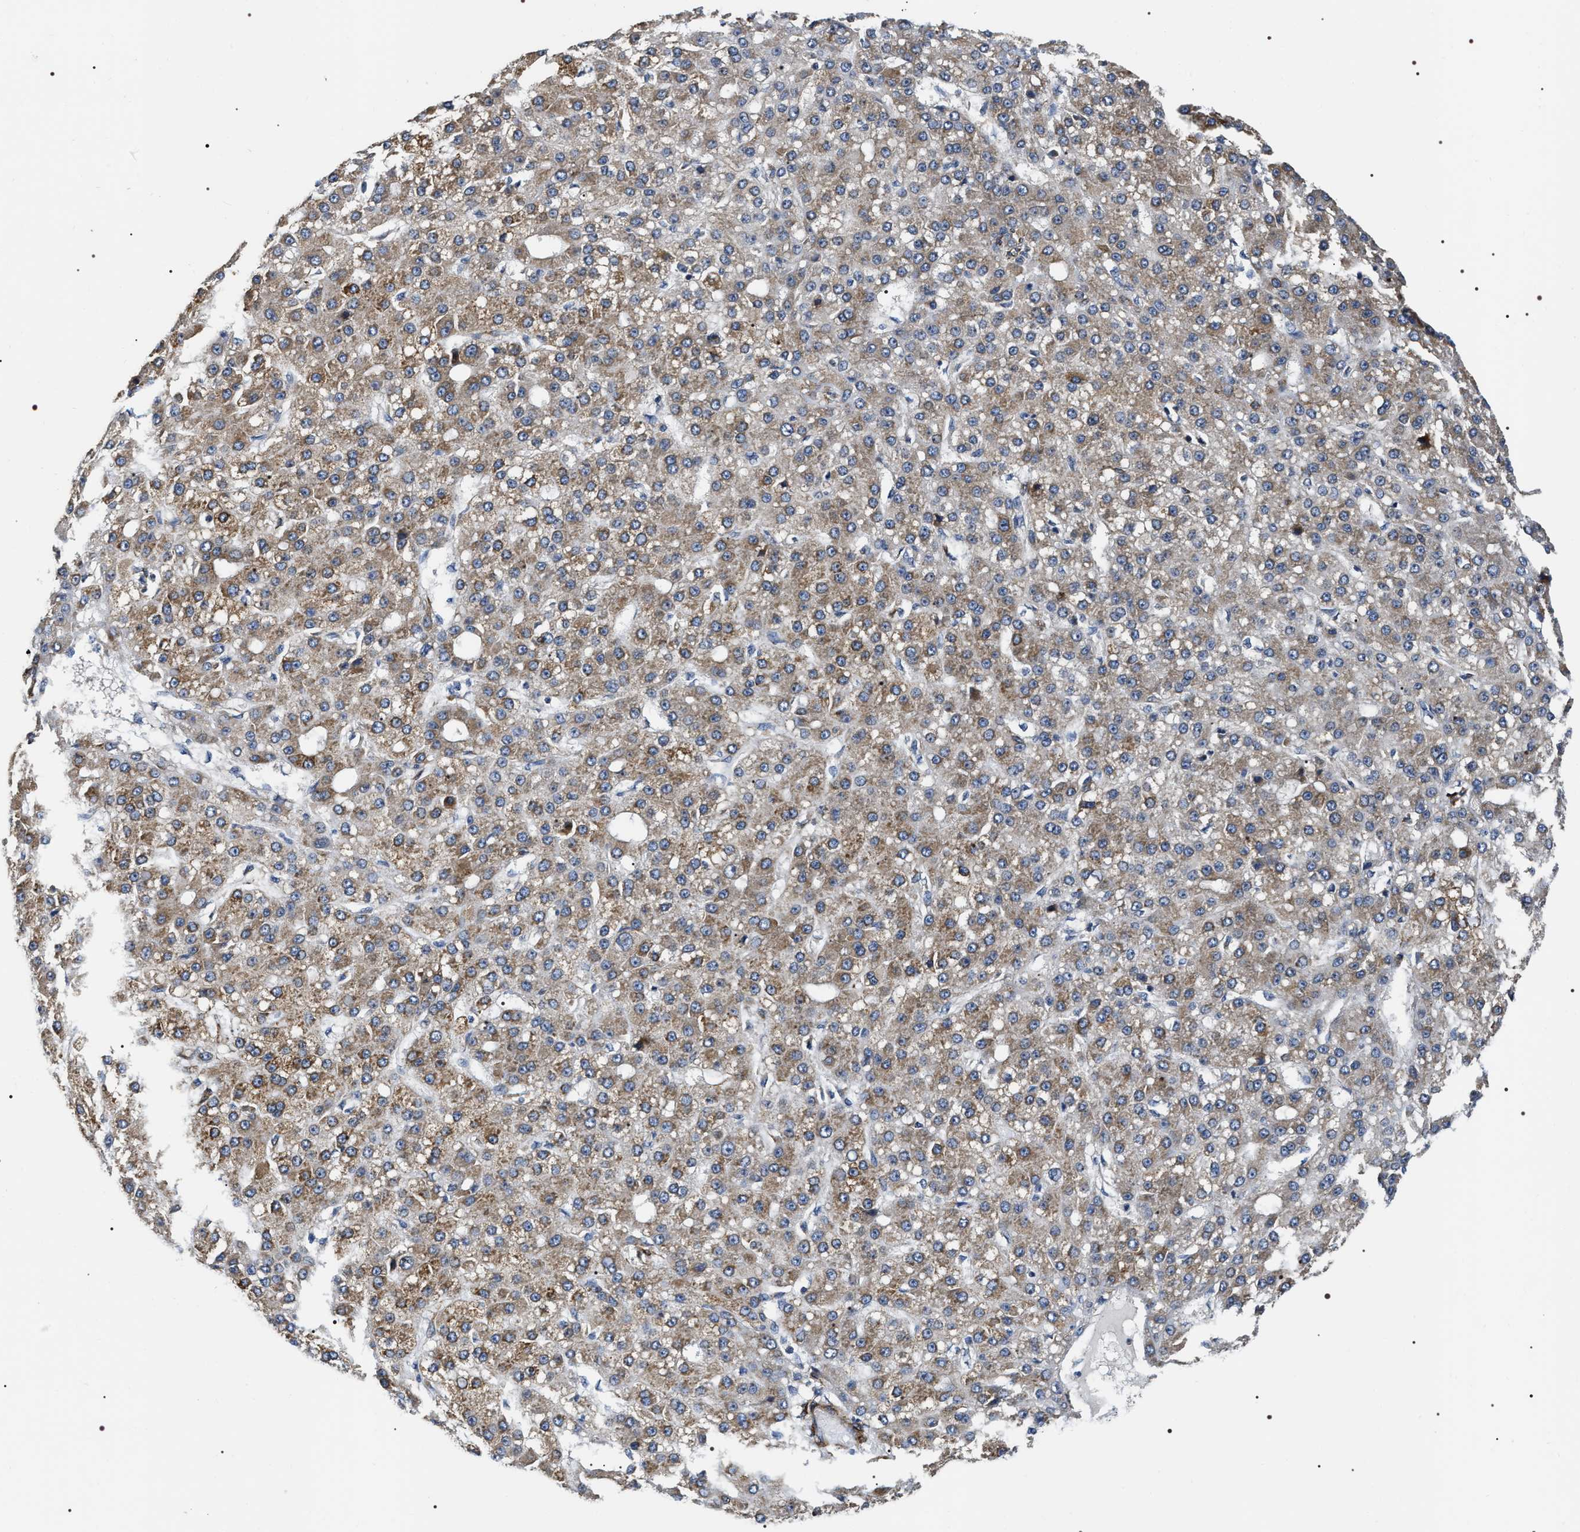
{"staining": {"intensity": "moderate", "quantity": "25%-75%", "location": "cytoplasmic/membranous"}, "tissue": "liver cancer", "cell_type": "Tumor cells", "image_type": "cancer", "snomed": [{"axis": "morphology", "description": "Carcinoma, Hepatocellular, NOS"}, {"axis": "topography", "description": "Liver"}], "caption": "Immunohistochemical staining of liver cancer reveals medium levels of moderate cytoplasmic/membranous protein positivity in approximately 25%-75% of tumor cells.", "gene": "ZC3HAV1L", "patient": {"sex": "male", "age": 67}}